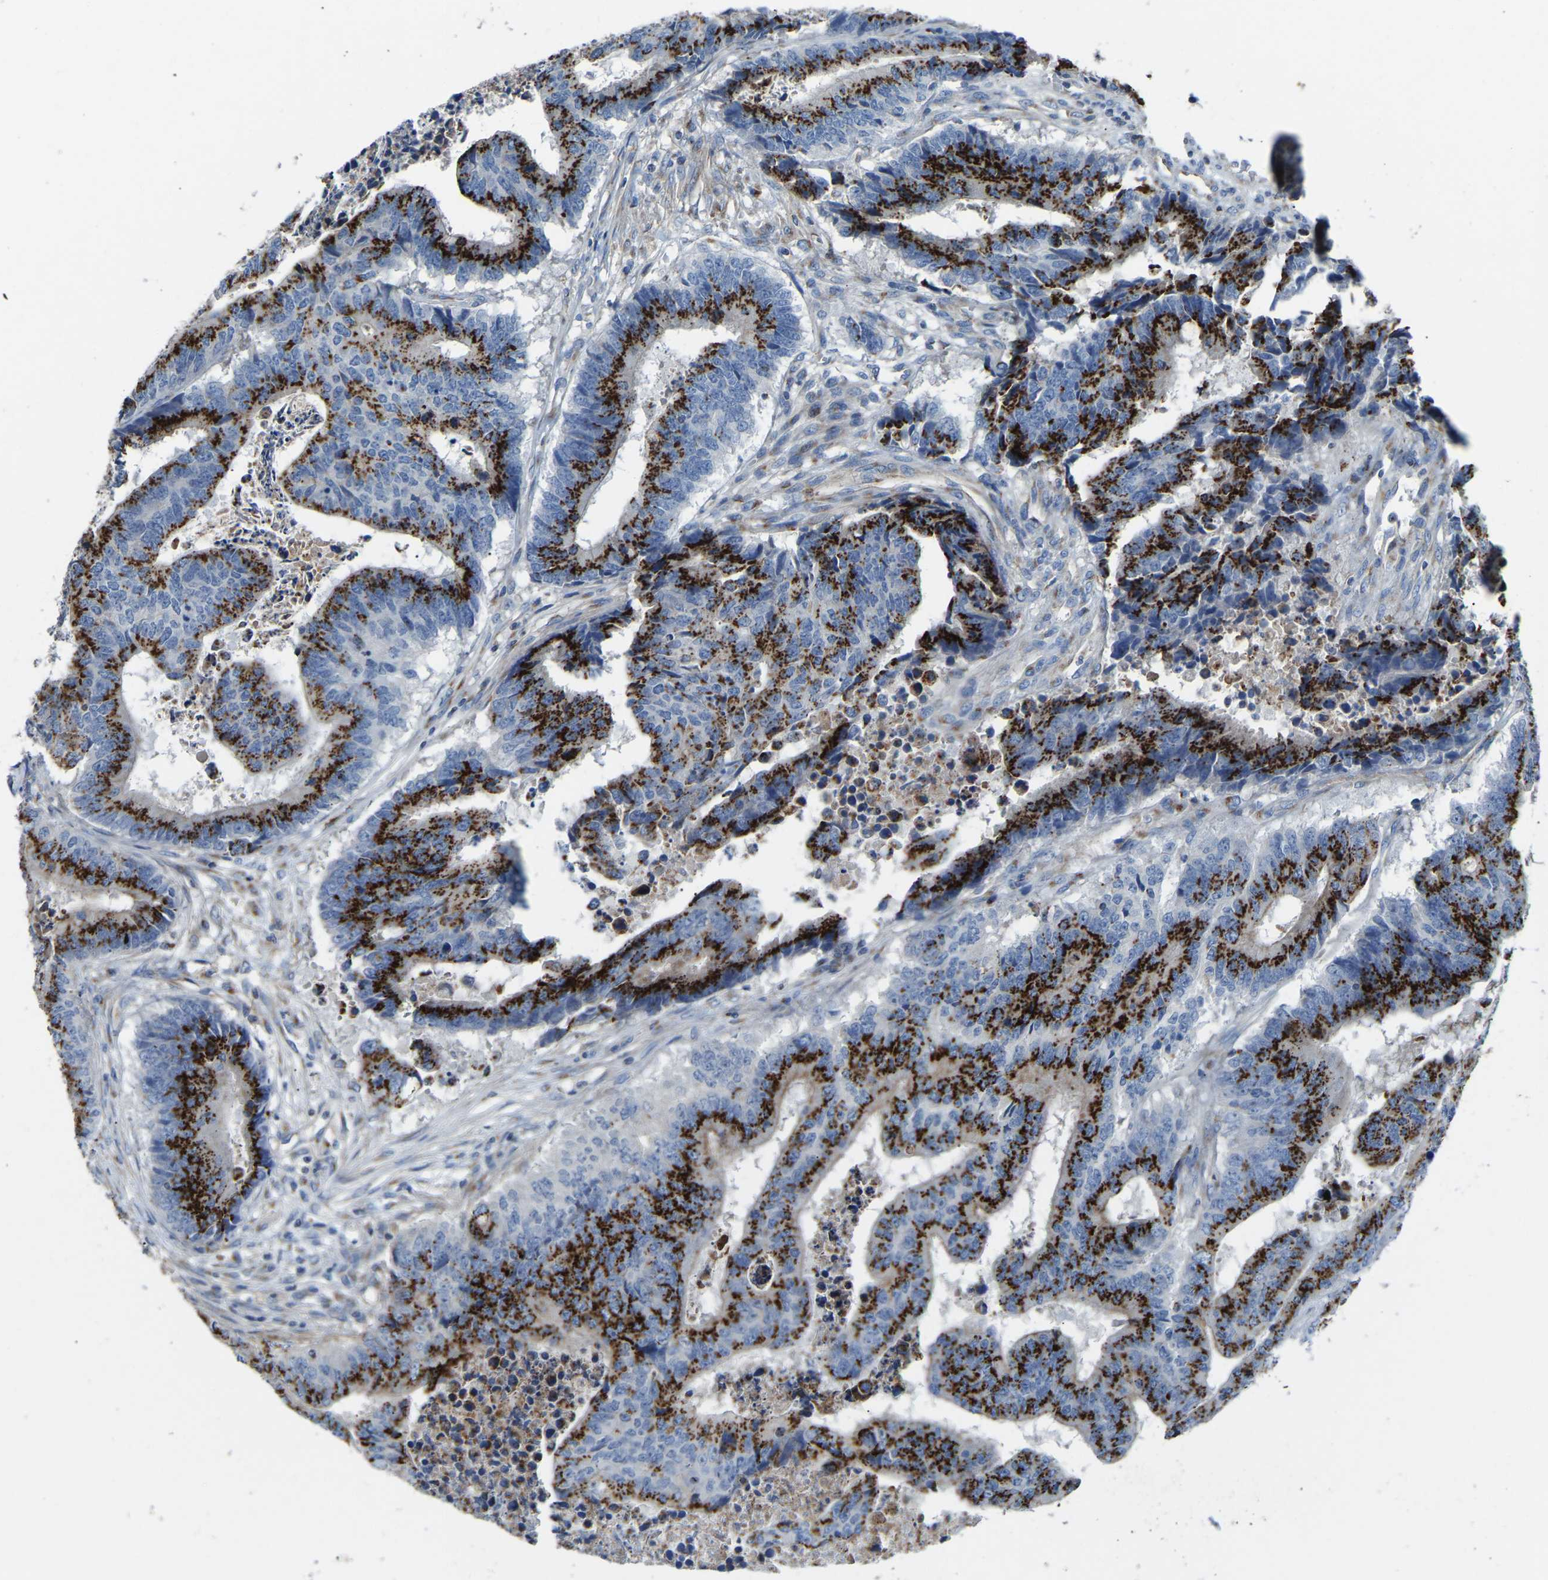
{"staining": {"intensity": "strong", "quantity": ">75%", "location": "cytoplasmic/membranous"}, "tissue": "colorectal cancer", "cell_type": "Tumor cells", "image_type": "cancer", "snomed": [{"axis": "morphology", "description": "Adenocarcinoma, NOS"}, {"axis": "topography", "description": "Rectum"}], "caption": "A high-resolution micrograph shows IHC staining of colorectal cancer (adenocarcinoma), which shows strong cytoplasmic/membranous staining in about >75% of tumor cells.", "gene": "CANT1", "patient": {"sex": "male", "age": 84}}